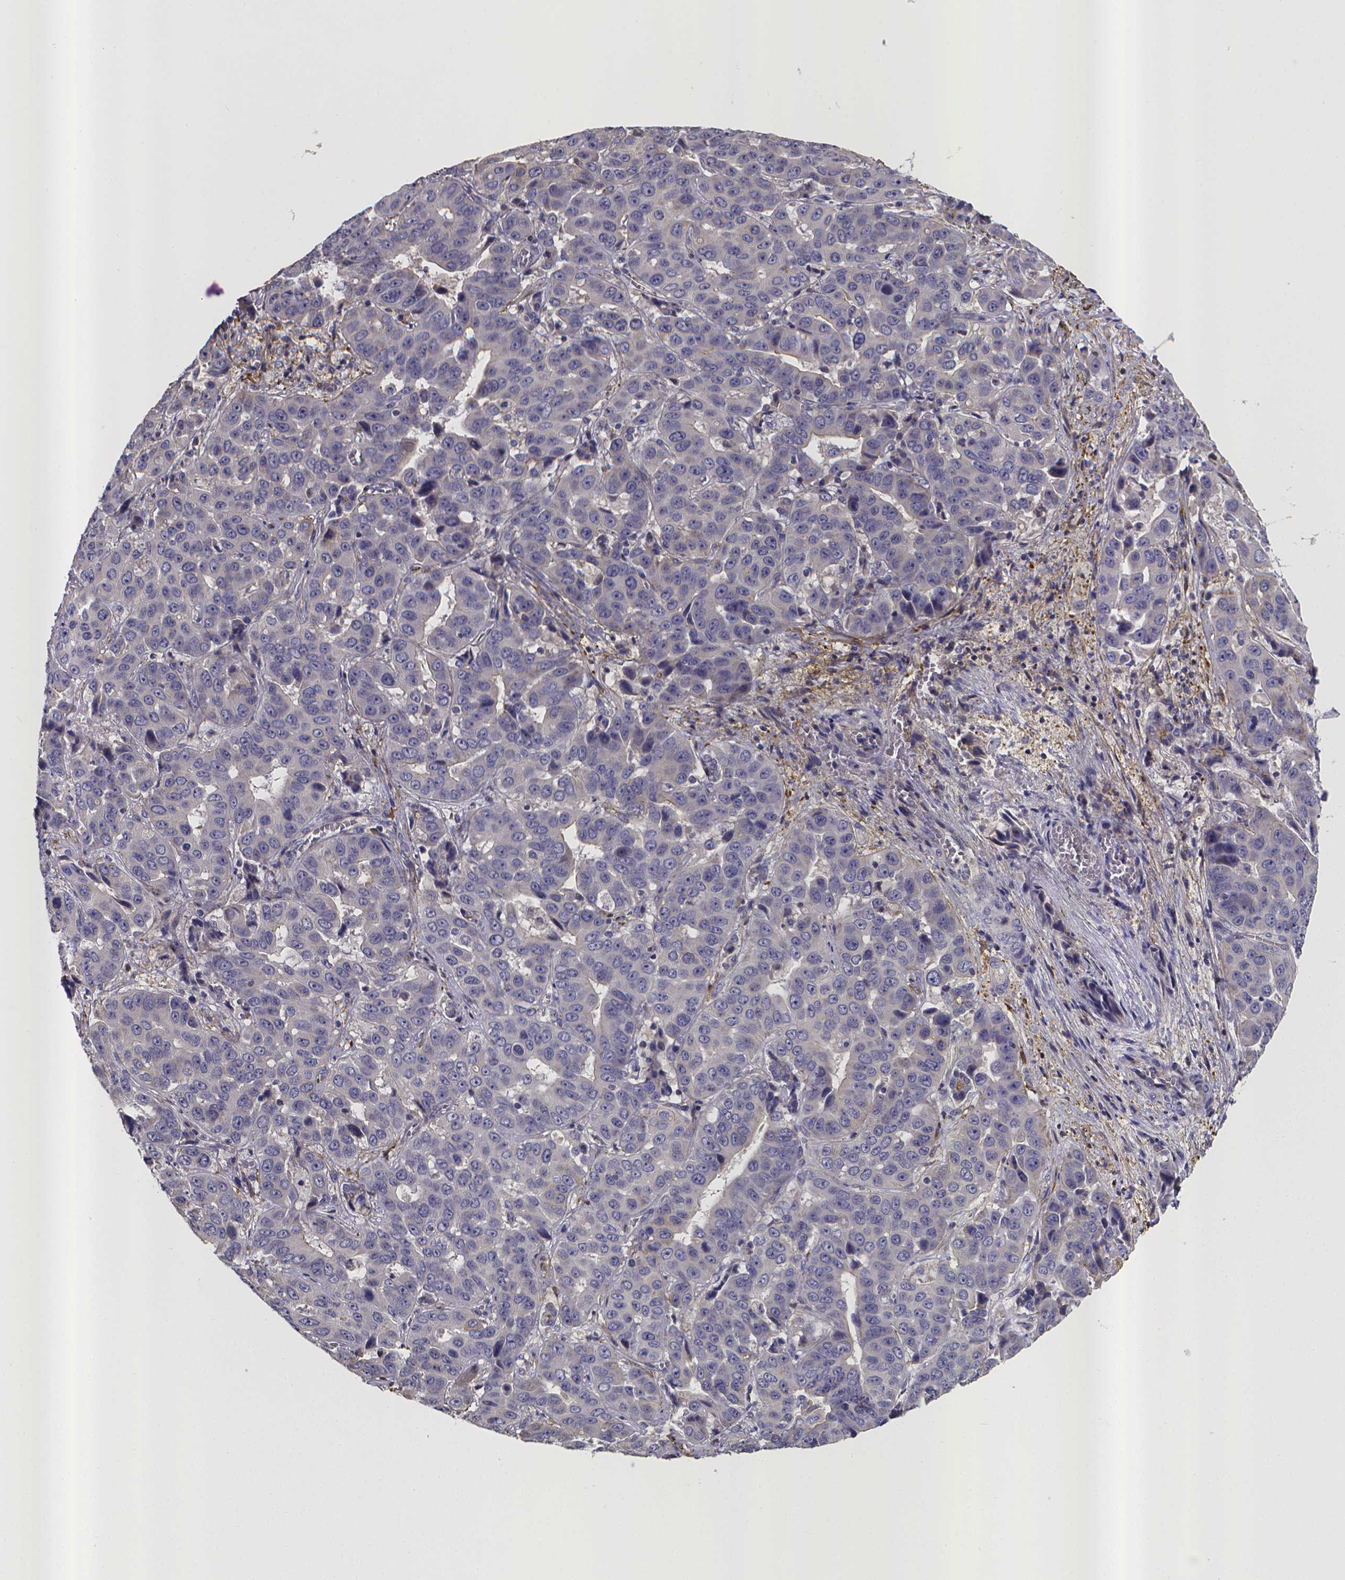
{"staining": {"intensity": "negative", "quantity": "none", "location": "none"}, "tissue": "liver cancer", "cell_type": "Tumor cells", "image_type": "cancer", "snomed": [{"axis": "morphology", "description": "Cholangiocarcinoma"}, {"axis": "topography", "description": "Liver"}], "caption": "Immunohistochemistry (IHC) of human liver cholangiocarcinoma exhibits no positivity in tumor cells. (DAB immunohistochemistry, high magnification).", "gene": "RERG", "patient": {"sex": "female", "age": 52}}